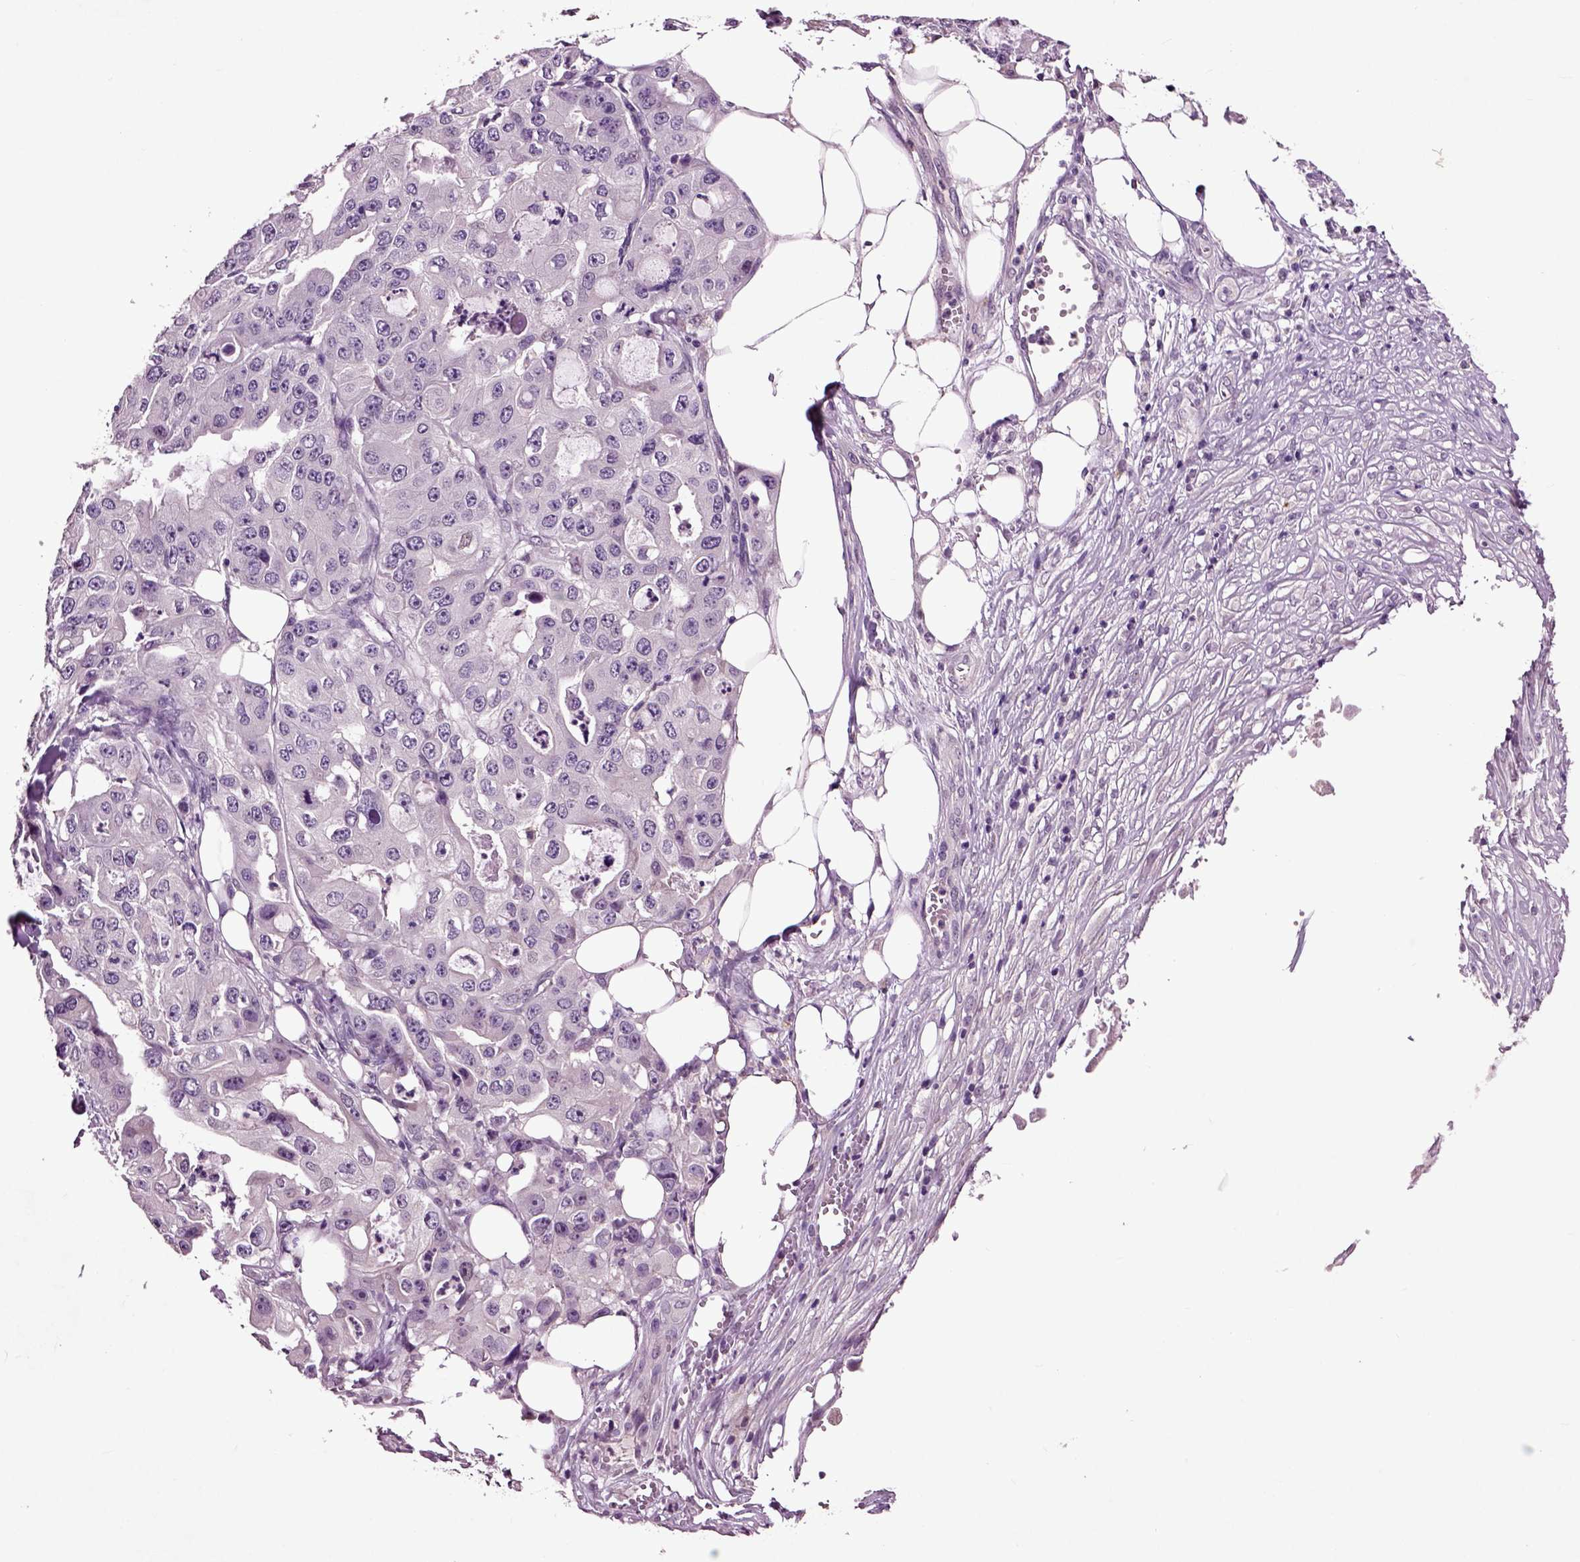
{"staining": {"intensity": "negative", "quantity": "none", "location": "none"}, "tissue": "ovarian cancer", "cell_type": "Tumor cells", "image_type": "cancer", "snomed": [{"axis": "morphology", "description": "Cystadenocarcinoma, serous, NOS"}, {"axis": "topography", "description": "Ovary"}], "caption": "Human ovarian cancer (serous cystadenocarcinoma) stained for a protein using immunohistochemistry shows no expression in tumor cells.", "gene": "CRHR1", "patient": {"sex": "female", "age": 56}}